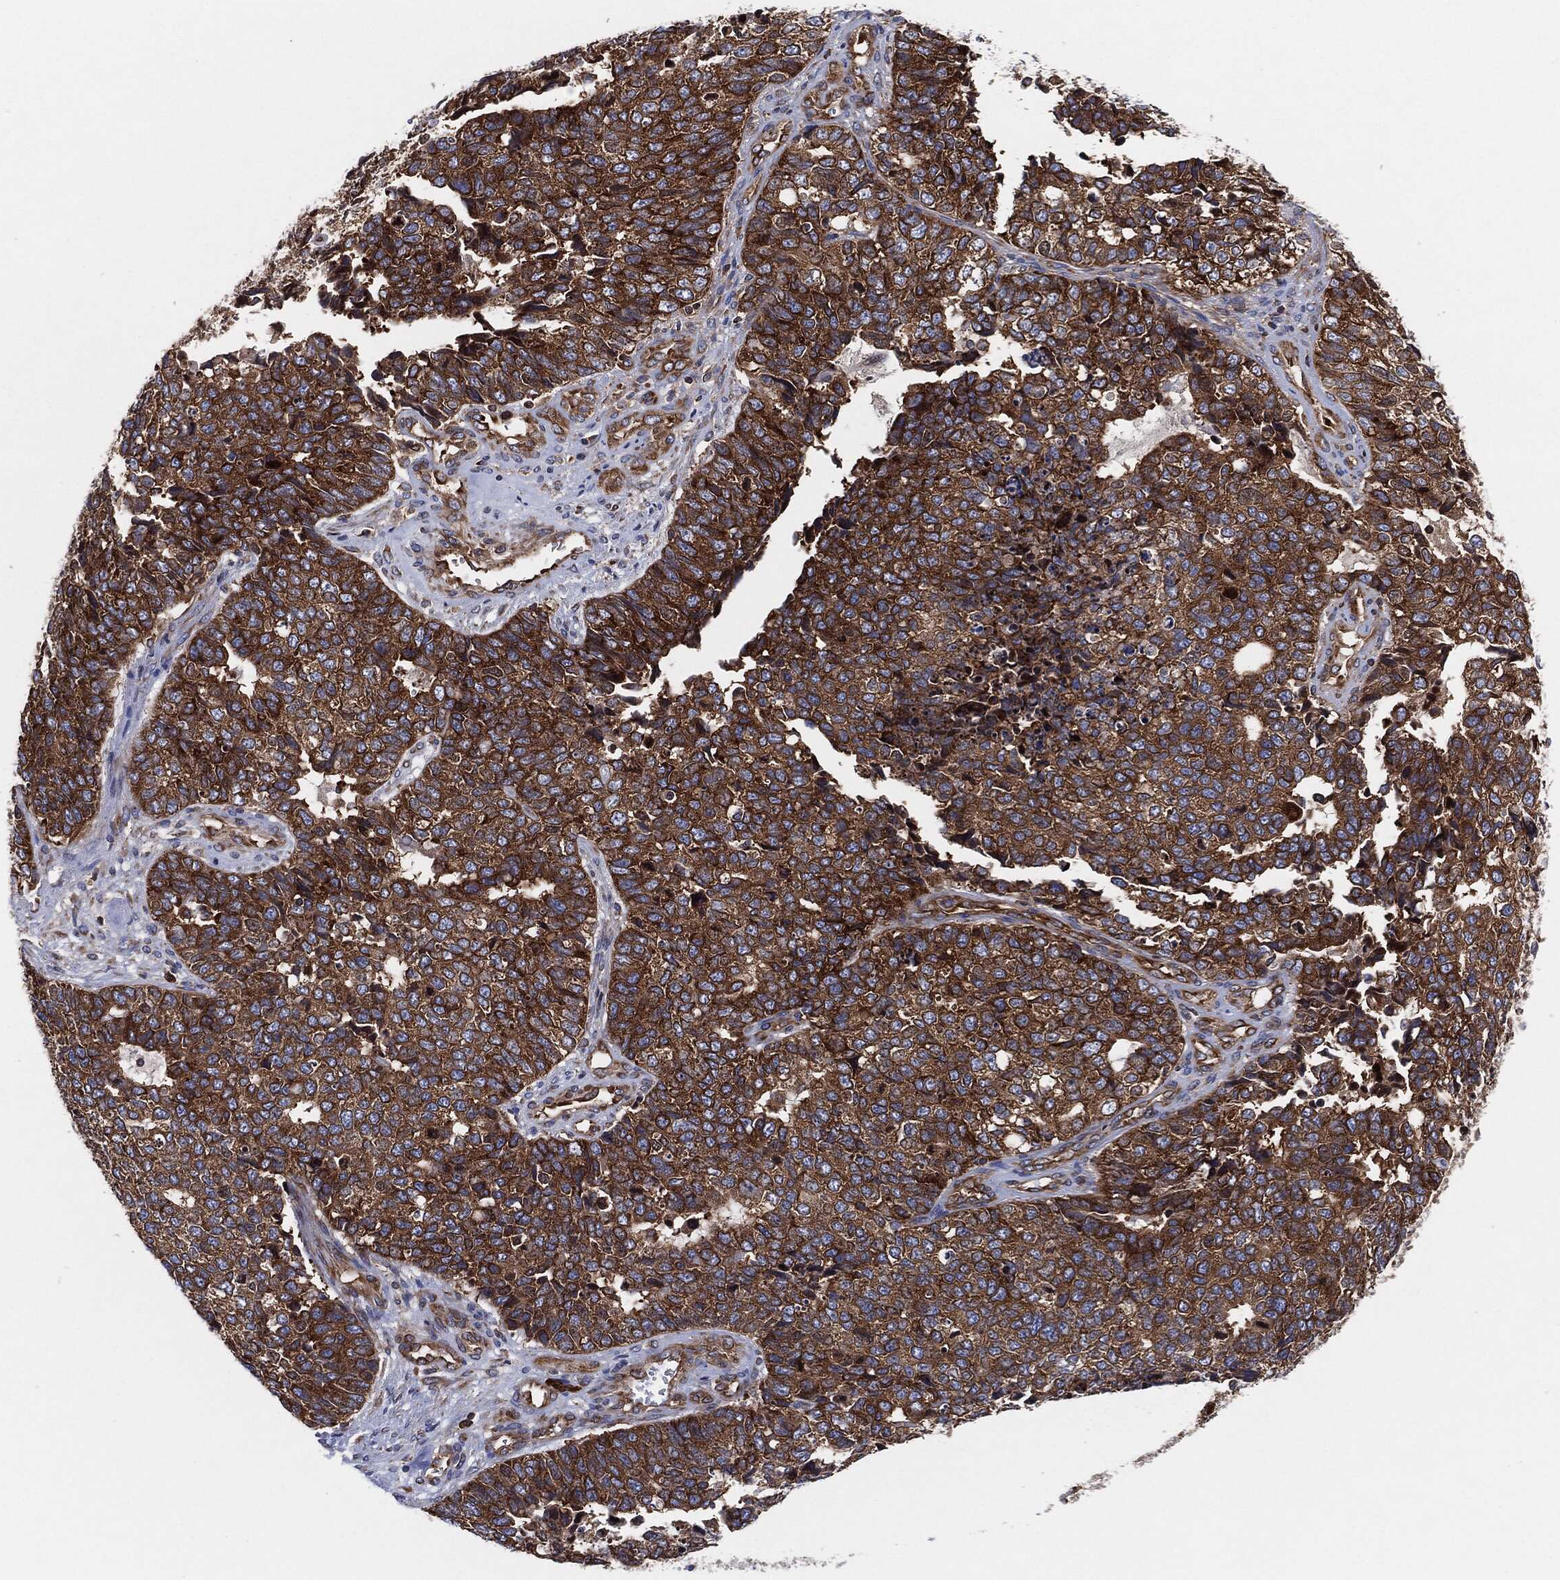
{"staining": {"intensity": "strong", "quantity": ">75%", "location": "cytoplasmic/membranous"}, "tissue": "cervical cancer", "cell_type": "Tumor cells", "image_type": "cancer", "snomed": [{"axis": "morphology", "description": "Squamous cell carcinoma, NOS"}, {"axis": "topography", "description": "Cervix"}], "caption": "High-power microscopy captured an IHC image of cervical cancer, revealing strong cytoplasmic/membranous expression in about >75% of tumor cells.", "gene": "EIF2S2", "patient": {"sex": "female", "age": 63}}